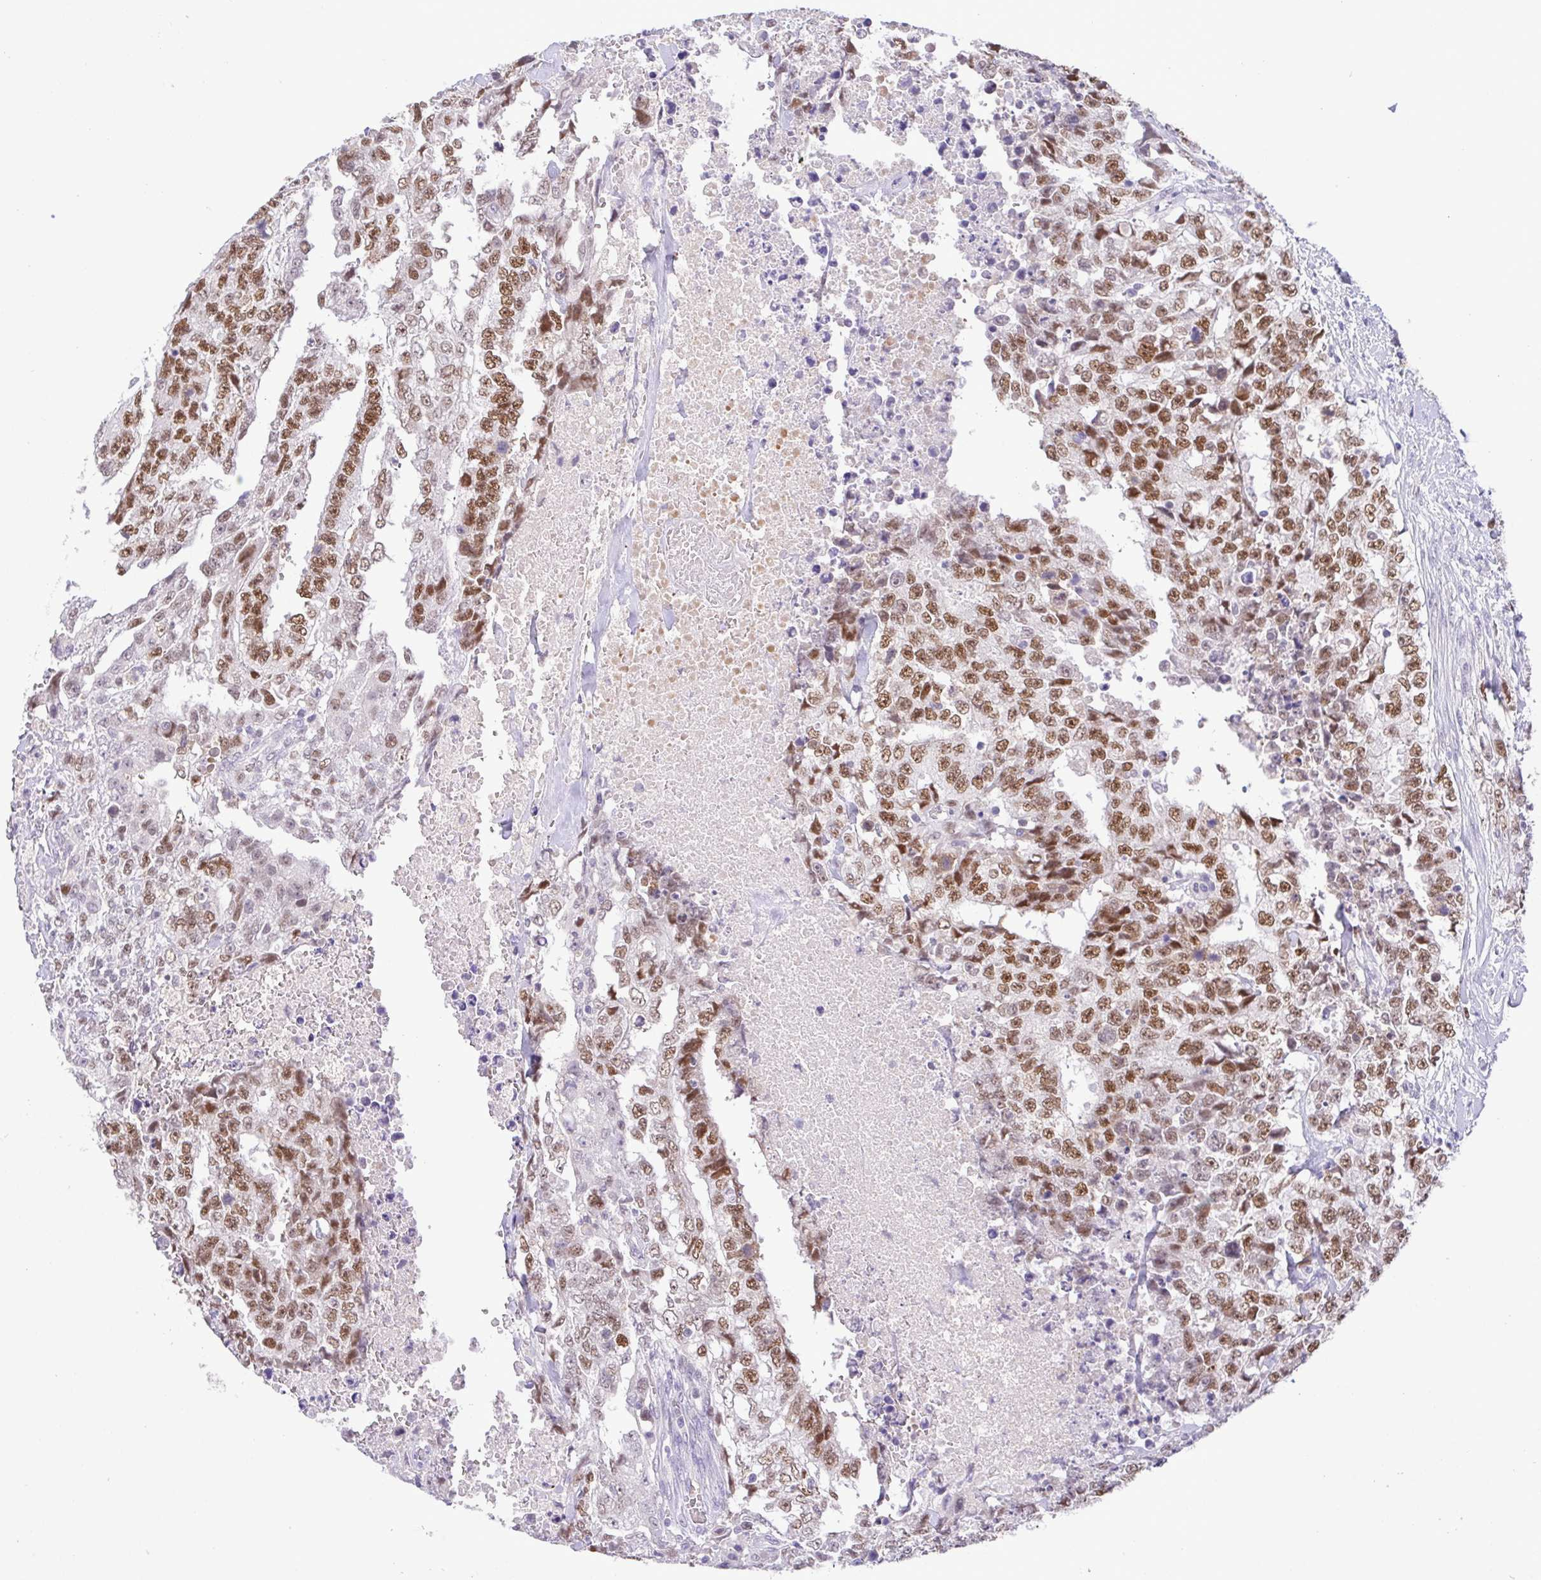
{"staining": {"intensity": "moderate", "quantity": ">75%", "location": "nuclear"}, "tissue": "testis cancer", "cell_type": "Tumor cells", "image_type": "cancer", "snomed": [{"axis": "morphology", "description": "Carcinoma, Embryonal, NOS"}, {"axis": "topography", "description": "Testis"}], "caption": "Testis embryonal carcinoma stained with DAB (3,3'-diaminobenzidine) IHC displays medium levels of moderate nuclear expression in about >75% of tumor cells.", "gene": "TIPIN", "patient": {"sex": "male", "age": 24}}